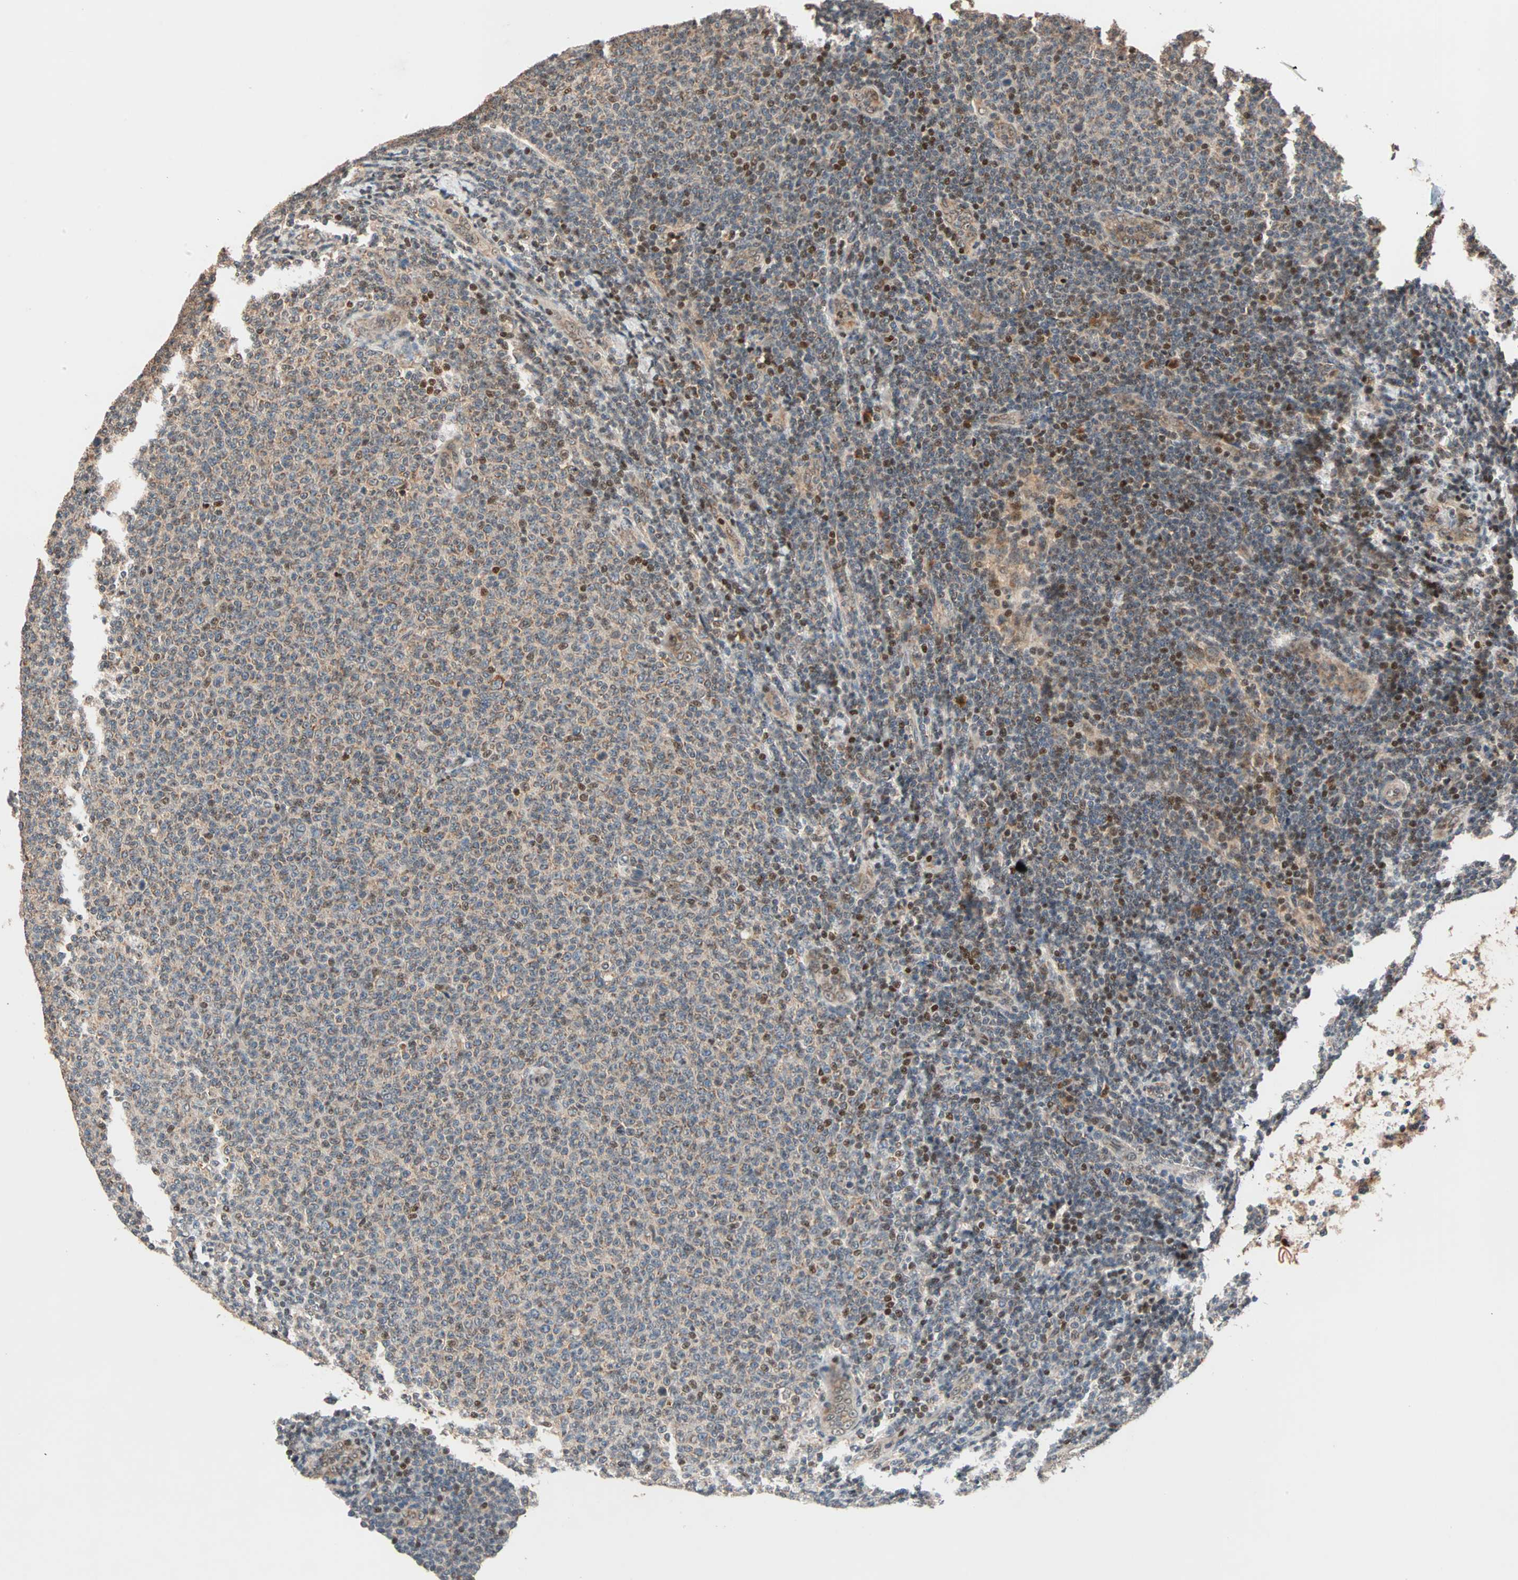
{"staining": {"intensity": "moderate", "quantity": "<25%", "location": "cytoplasmic/membranous,nuclear"}, "tissue": "lymphoma", "cell_type": "Tumor cells", "image_type": "cancer", "snomed": [{"axis": "morphology", "description": "Malignant lymphoma, non-Hodgkin's type, Low grade"}, {"axis": "topography", "description": "Lymph node"}], "caption": "Lymphoma stained with immunohistochemistry (IHC) reveals moderate cytoplasmic/membranous and nuclear expression in approximately <25% of tumor cells.", "gene": "HECW1", "patient": {"sex": "male", "age": 66}}